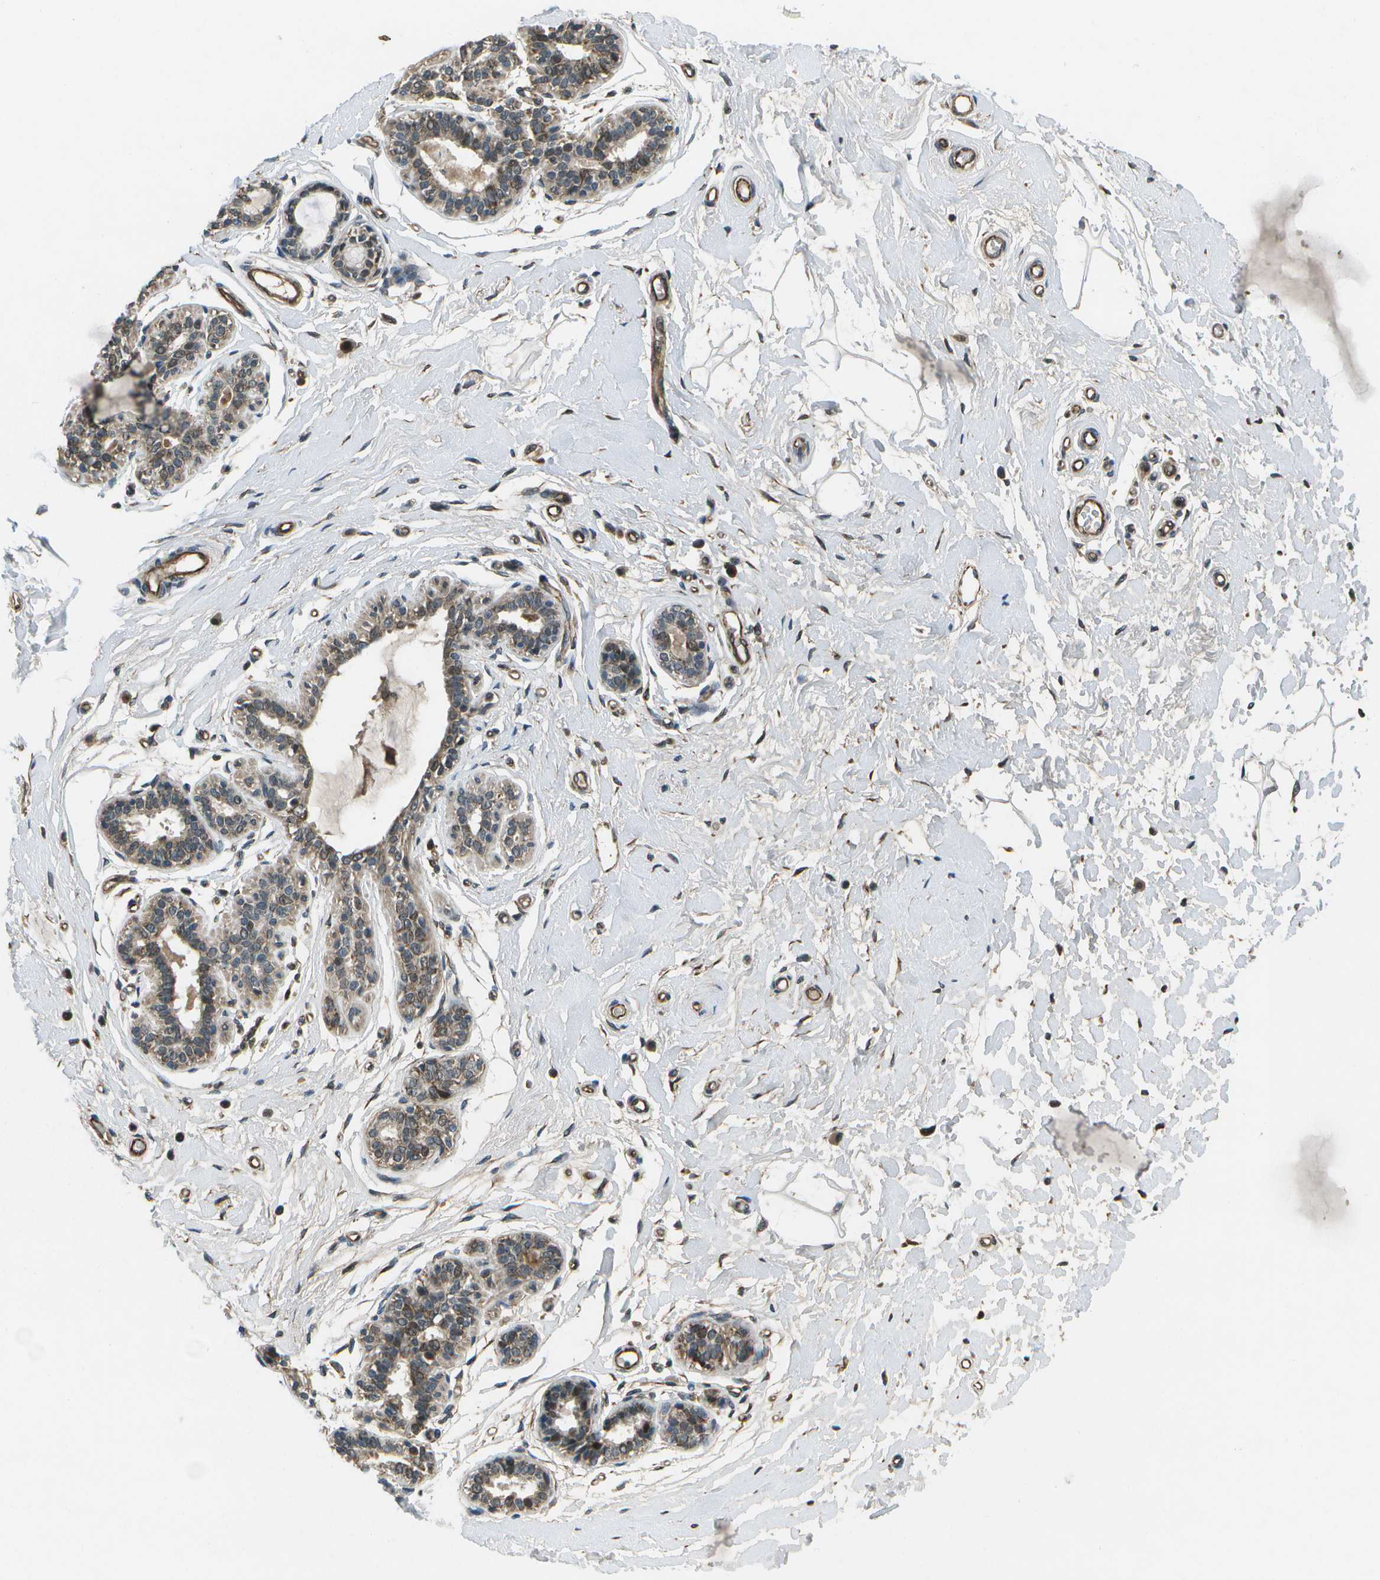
{"staining": {"intensity": "negative", "quantity": "none", "location": "none"}, "tissue": "breast", "cell_type": "Adipocytes", "image_type": "normal", "snomed": [{"axis": "morphology", "description": "Normal tissue, NOS"}, {"axis": "morphology", "description": "Lobular carcinoma"}, {"axis": "topography", "description": "Breast"}], "caption": "An immunohistochemistry (IHC) image of benign breast is shown. There is no staining in adipocytes of breast.", "gene": "EIF2AK1", "patient": {"sex": "female", "age": 59}}